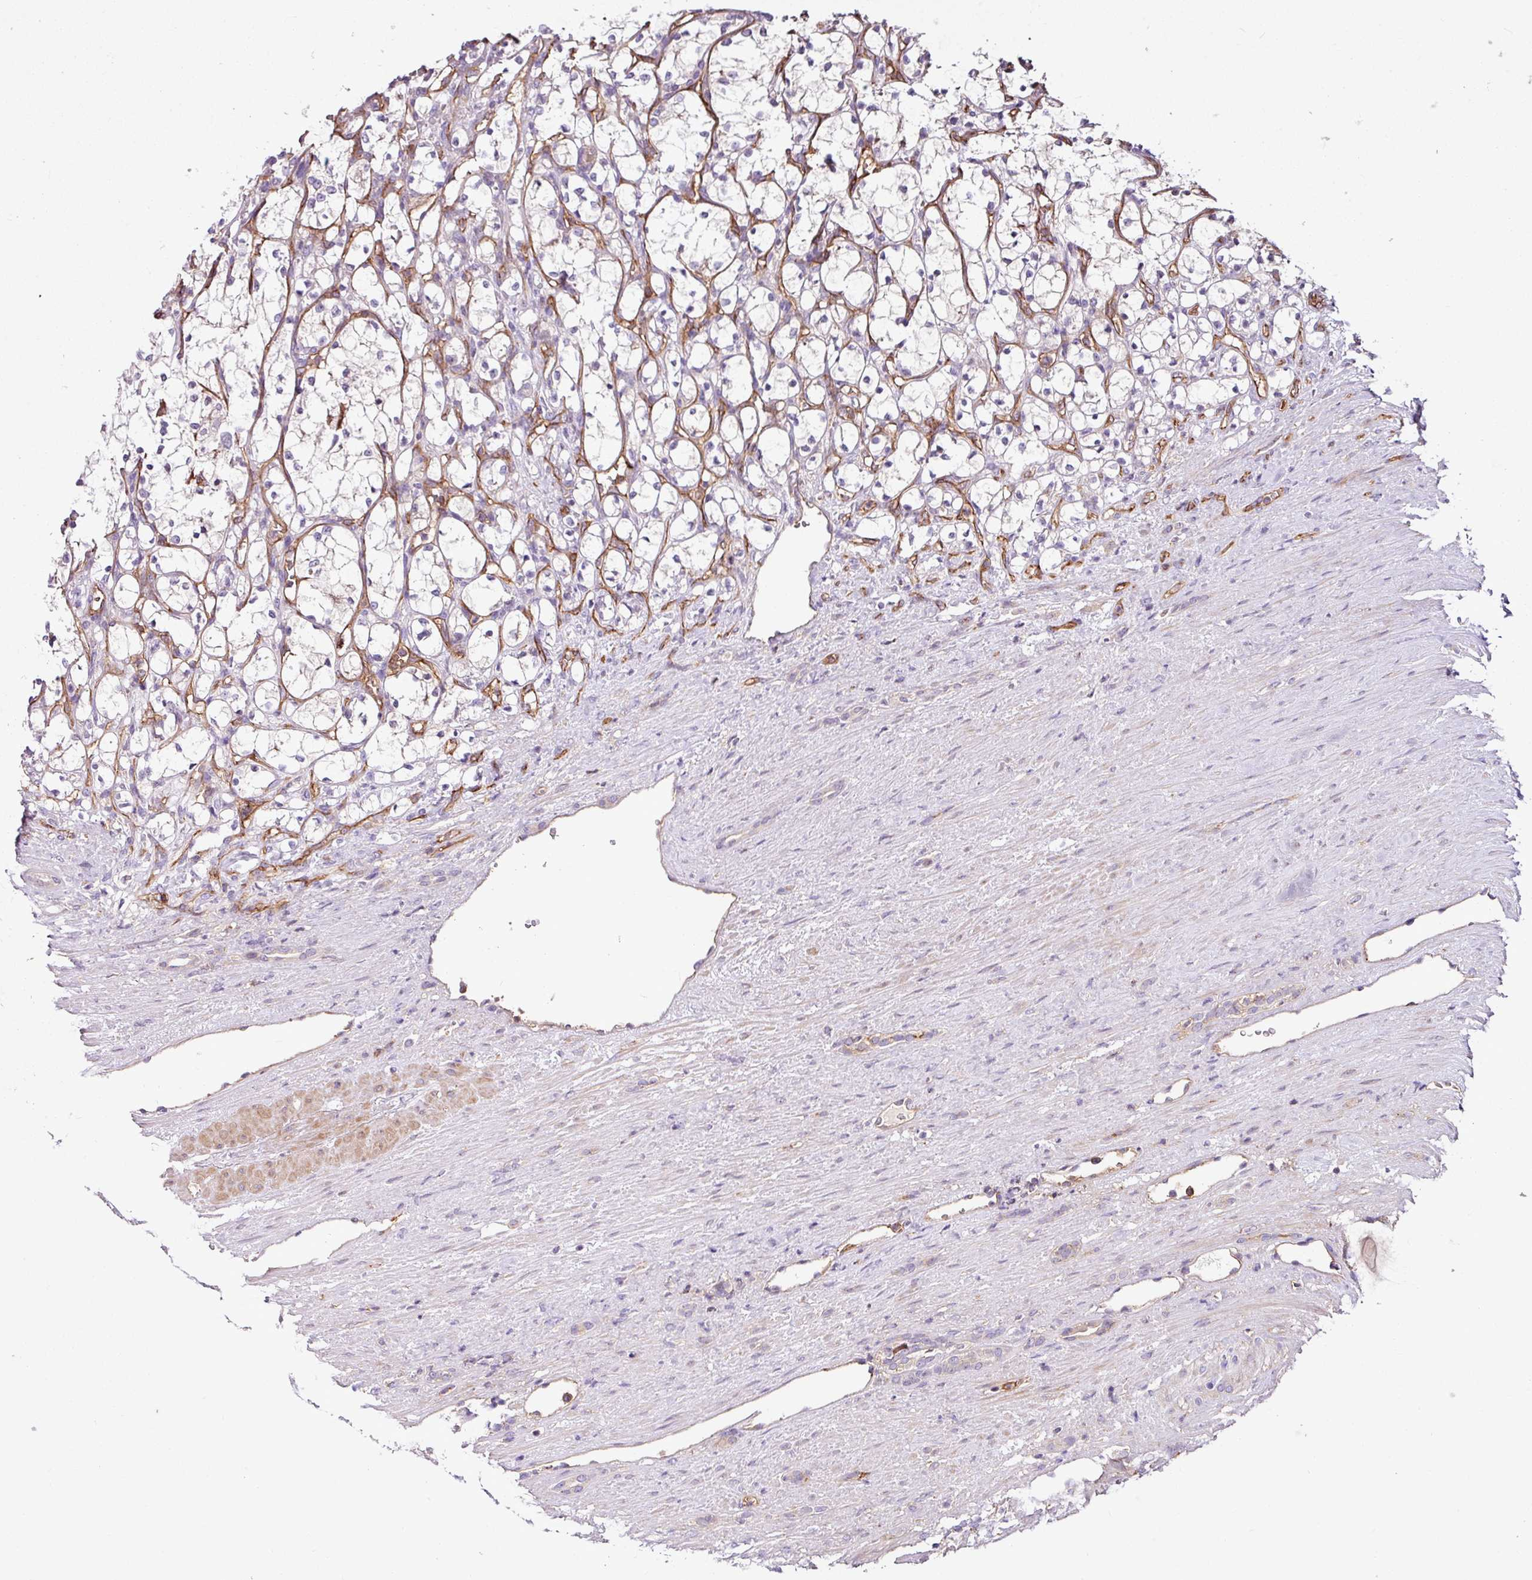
{"staining": {"intensity": "negative", "quantity": "none", "location": "none"}, "tissue": "renal cancer", "cell_type": "Tumor cells", "image_type": "cancer", "snomed": [{"axis": "morphology", "description": "Adenocarcinoma, NOS"}, {"axis": "topography", "description": "Kidney"}], "caption": "The image displays no significant expression in tumor cells of renal adenocarcinoma. Brightfield microscopy of immunohistochemistry (IHC) stained with DAB (brown) and hematoxylin (blue), captured at high magnification.", "gene": "ZNF106", "patient": {"sex": "female", "age": 69}}